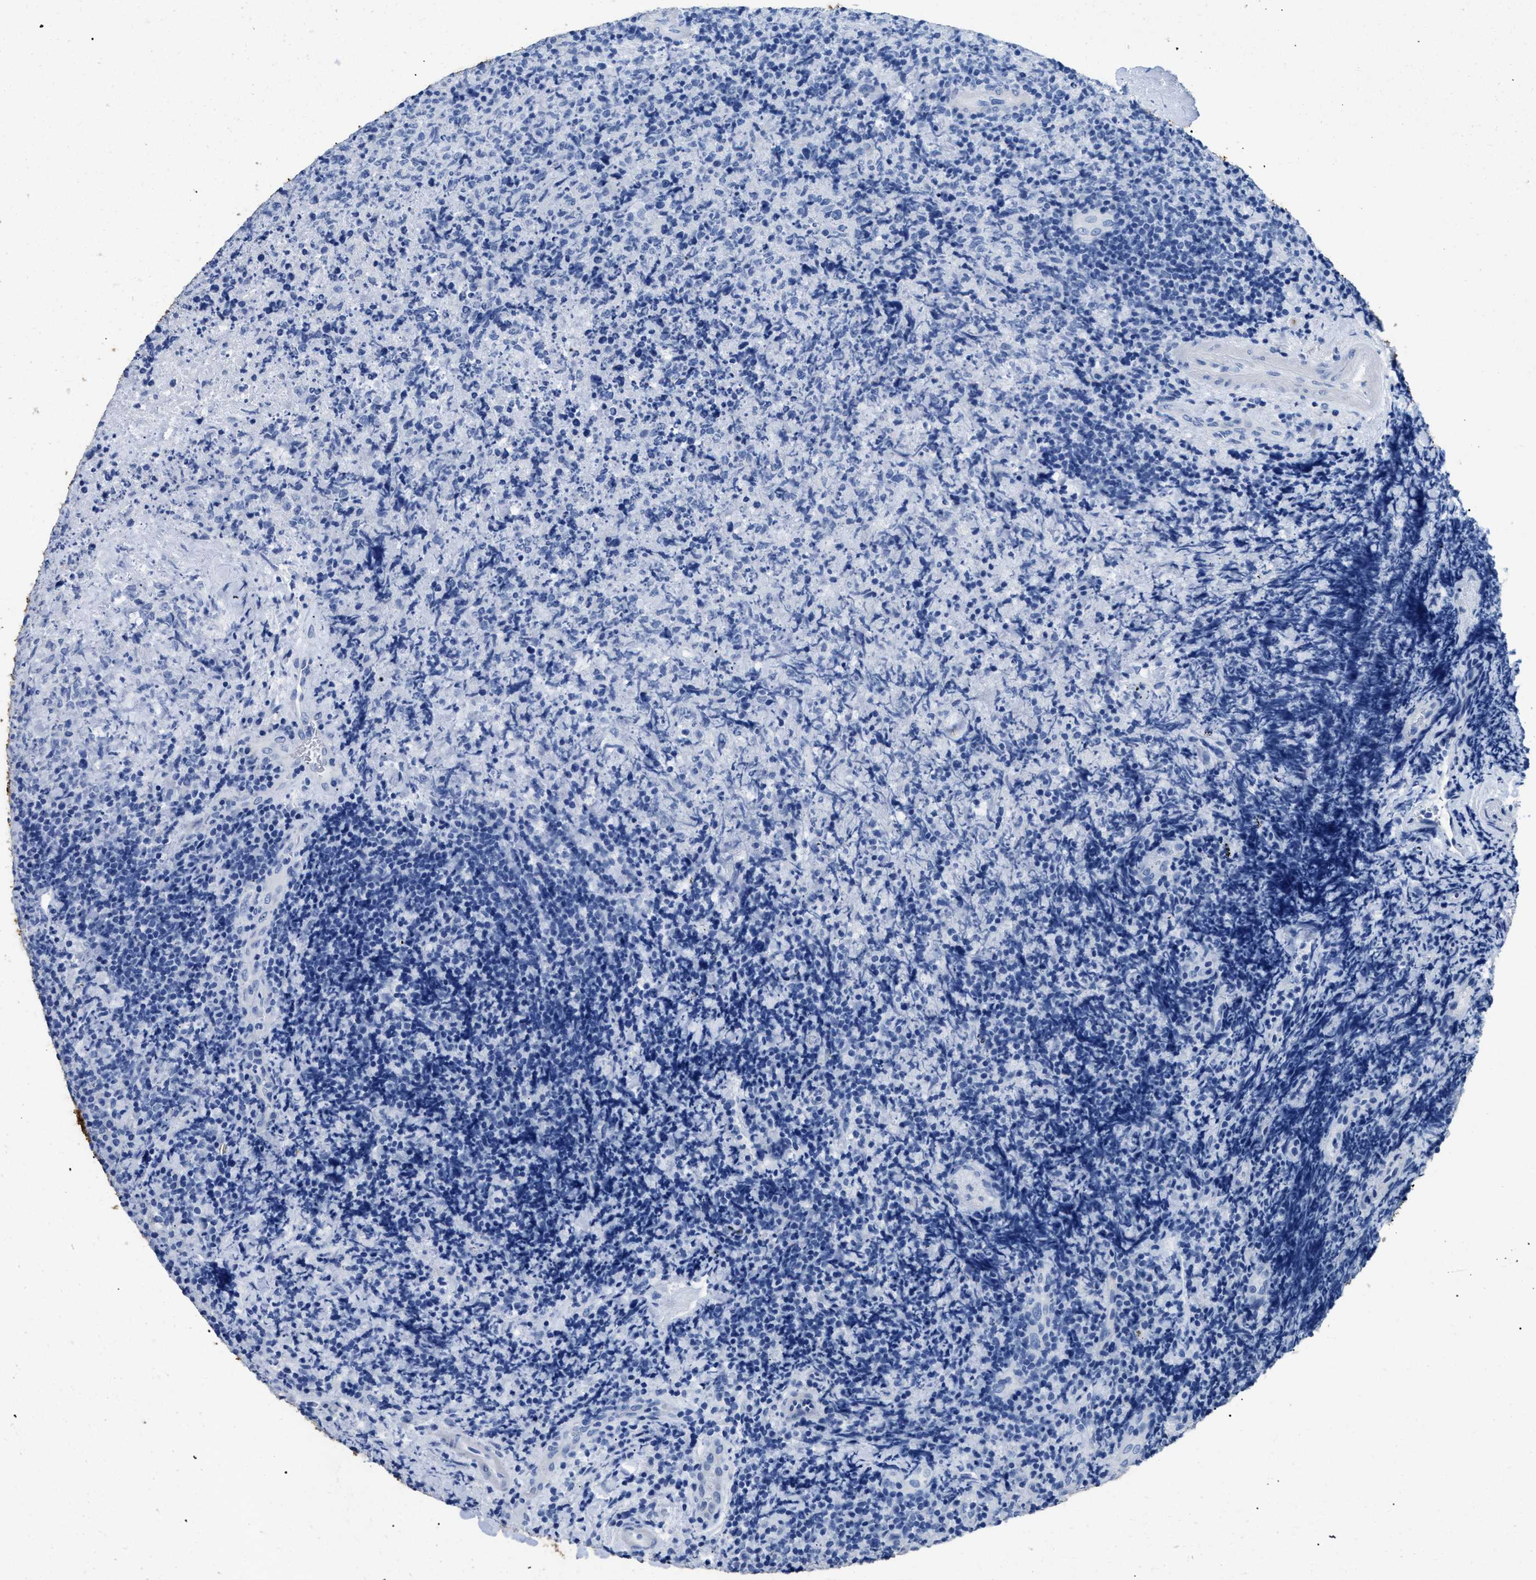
{"staining": {"intensity": "negative", "quantity": "none", "location": "none"}, "tissue": "lymphoma", "cell_type": "Tumor cells", "image_type": "cancer", "snomed": [{"axis": "morphology", "description": "Malignant lymphoma, non-Hodgkin's type, High grade"}, {"axis": "topography", "description": "Tonsil"}], "caption": "The photomicrograph demonstrates no staining of tumor cells in lymphoma.", "gene": "DLC1", "patient": {"sex": "female", "age": 36}}